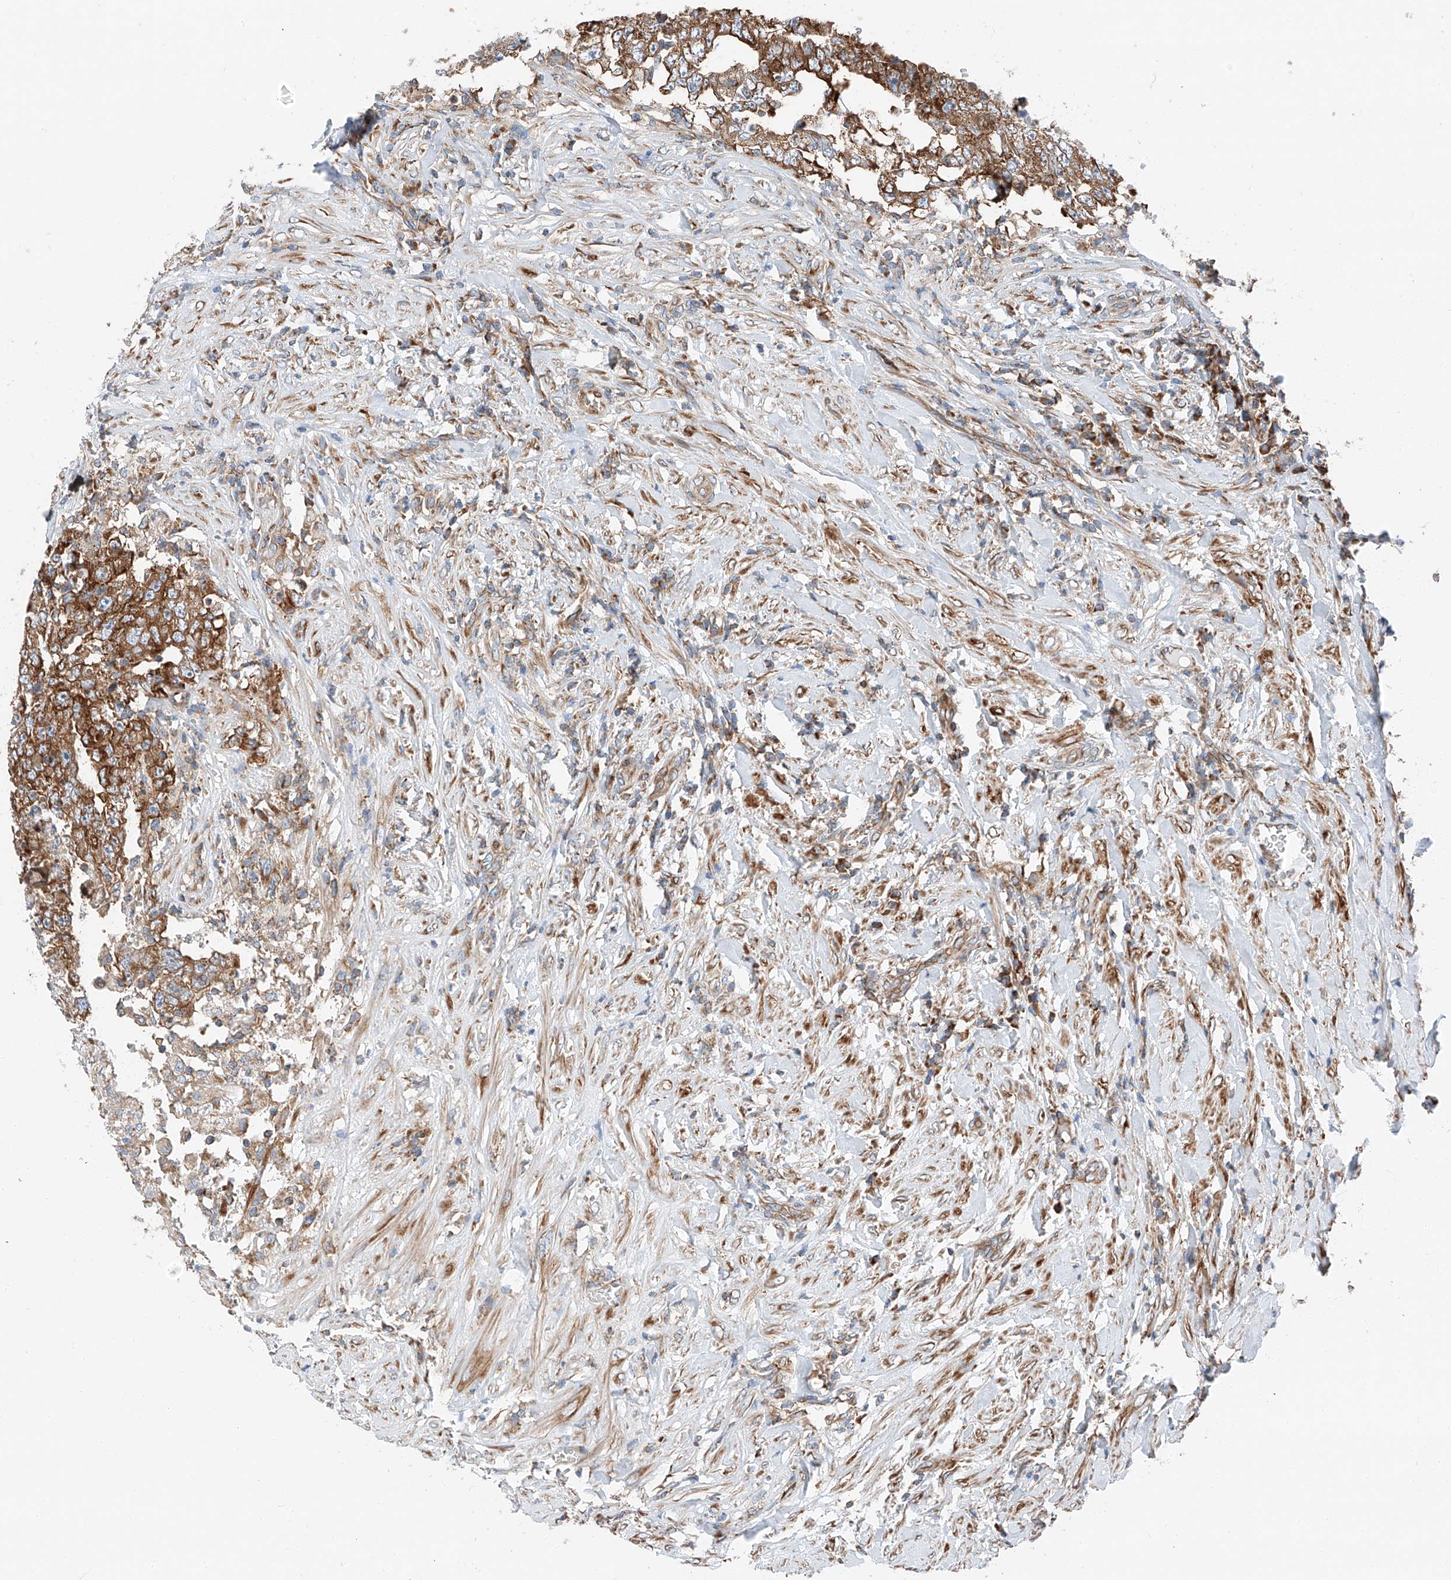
{"staining": {"intensity": "moderate", "quantity": ">75%", "location": "cytoplasmic/membranous"}, "tissue": "testis cancer", "cell_type": "Tumor cells", "image_type": "cancer", "snomed": [{"axis": "morphology", "description": "Carcinoma, Embryonal, NOS"}, {"axis": "topography", "description": "Testis"}], "caption": "Immunohistochemistry (IHC) staining of testis cancer (embryonal carcinoma), which reveals medium levels of moderate cytoplasmic/membranous expression in about >75% of tumor cells indicating moderate cytoplasmic/membranous protein expression. The staining was performed using DAB (brown) for protein detection and nuclei were counterstained in hematoxylin (blue).", "gene": "ZC3H15", "patient": {"sex": "male", "age": 26}}